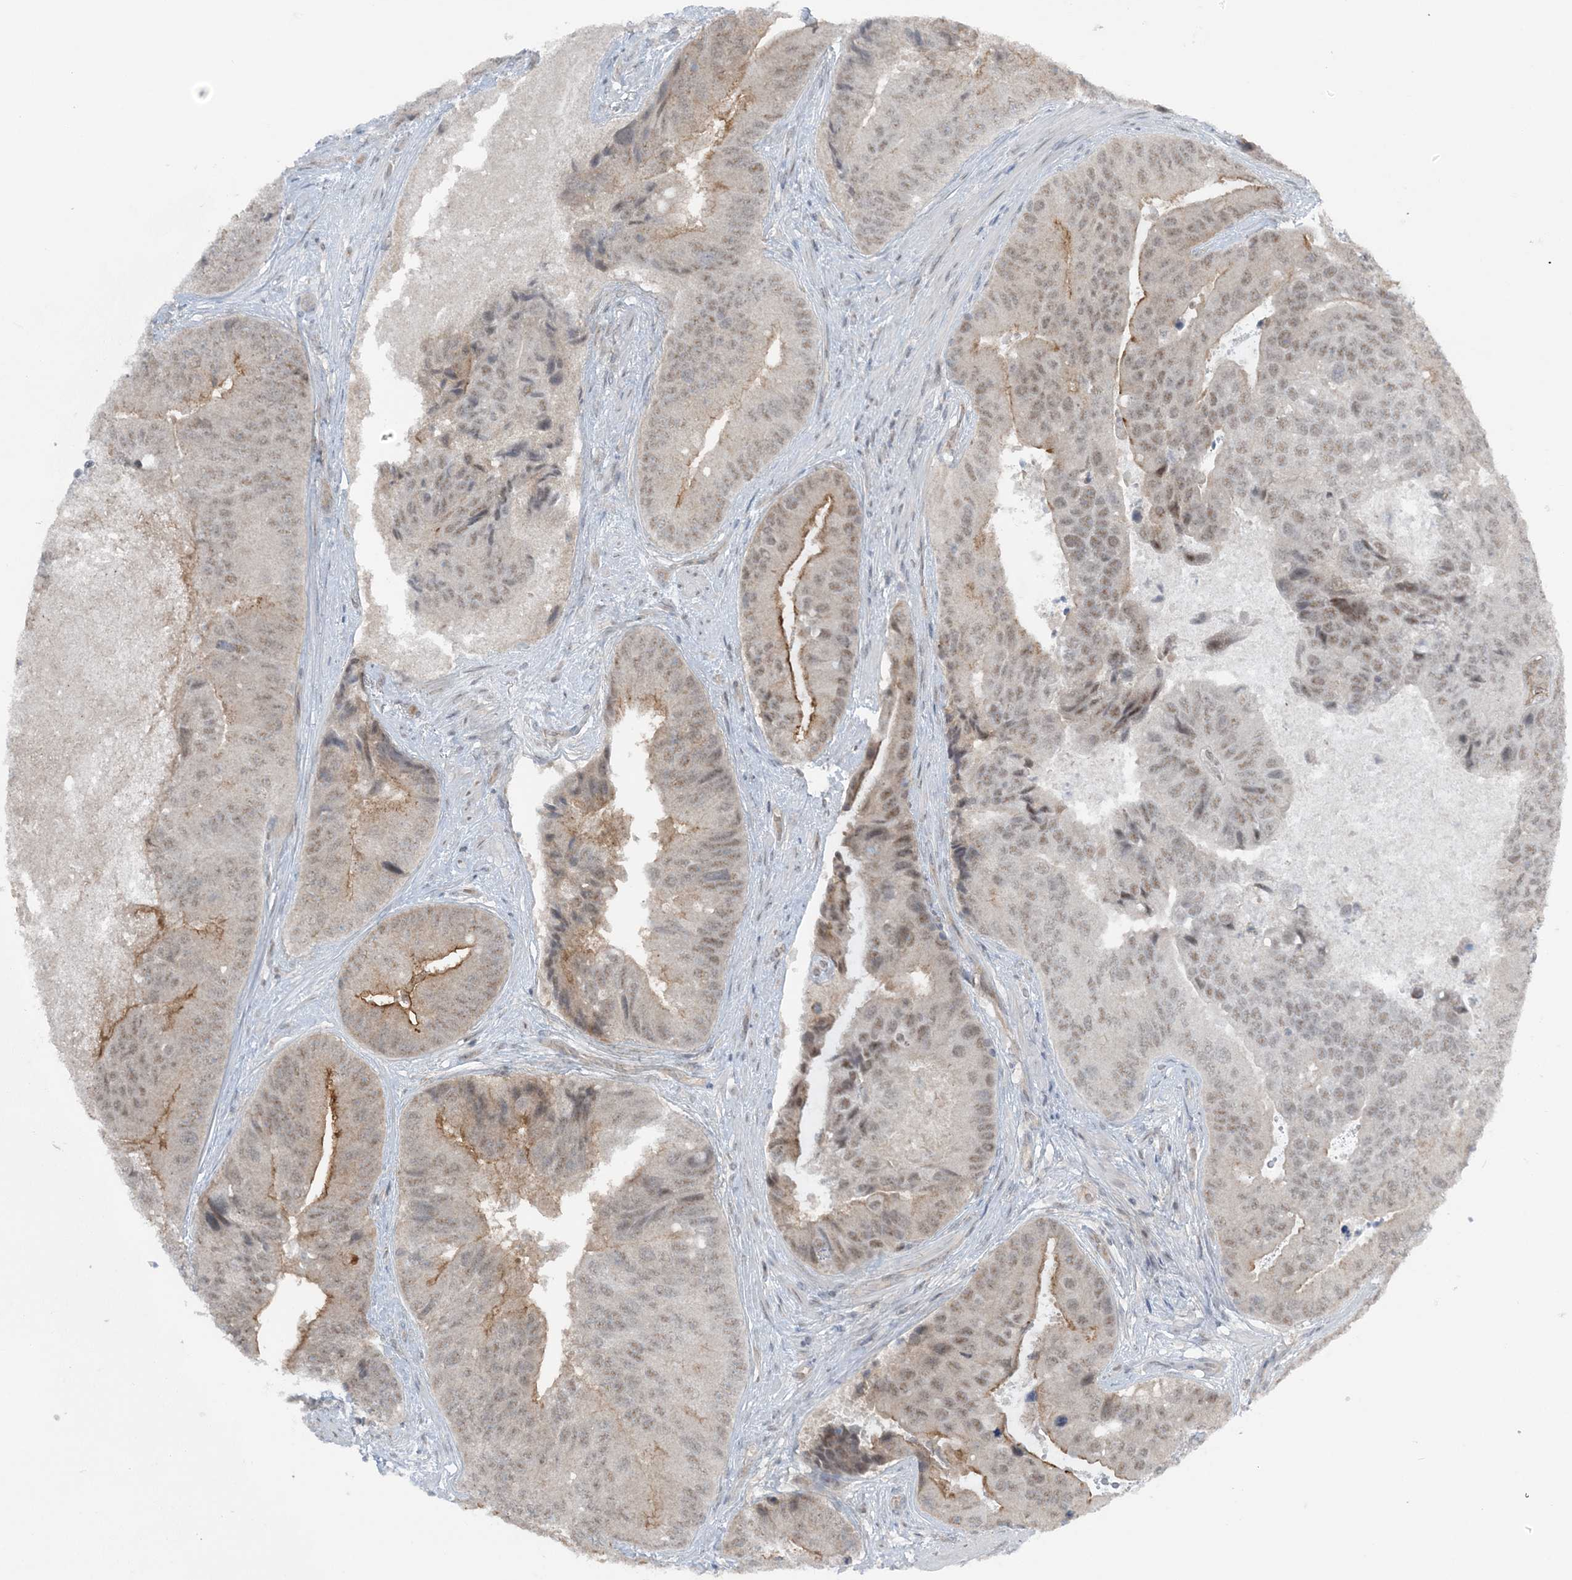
{"staining": {"intensity": "moderate", "quantity": "<25%", "location": "cytoplasmic/membranous,nuclear"}, "tissue": "prostate cancer", "cell_type": "Tumor cells", "image_type": "cancer", "snomed": [{"axis": "morphology", "description": "Adenocarcinoma, High grade"}, {"axis": "topography", "description": "Prostate"}], "caption": "Tumor cells exhibit low levels of moderate cytoplasmic/membranous and nuclear positivity in about <25% of cells in human prostate high-grade adenocarcinoma. The staining is performed using DAB brown chromogen to label protein expression. The nuclei are counter-stained blue using hematoxylin.", "gene": "ATP11A", "patient": {"sex": "male", "age": 70}}